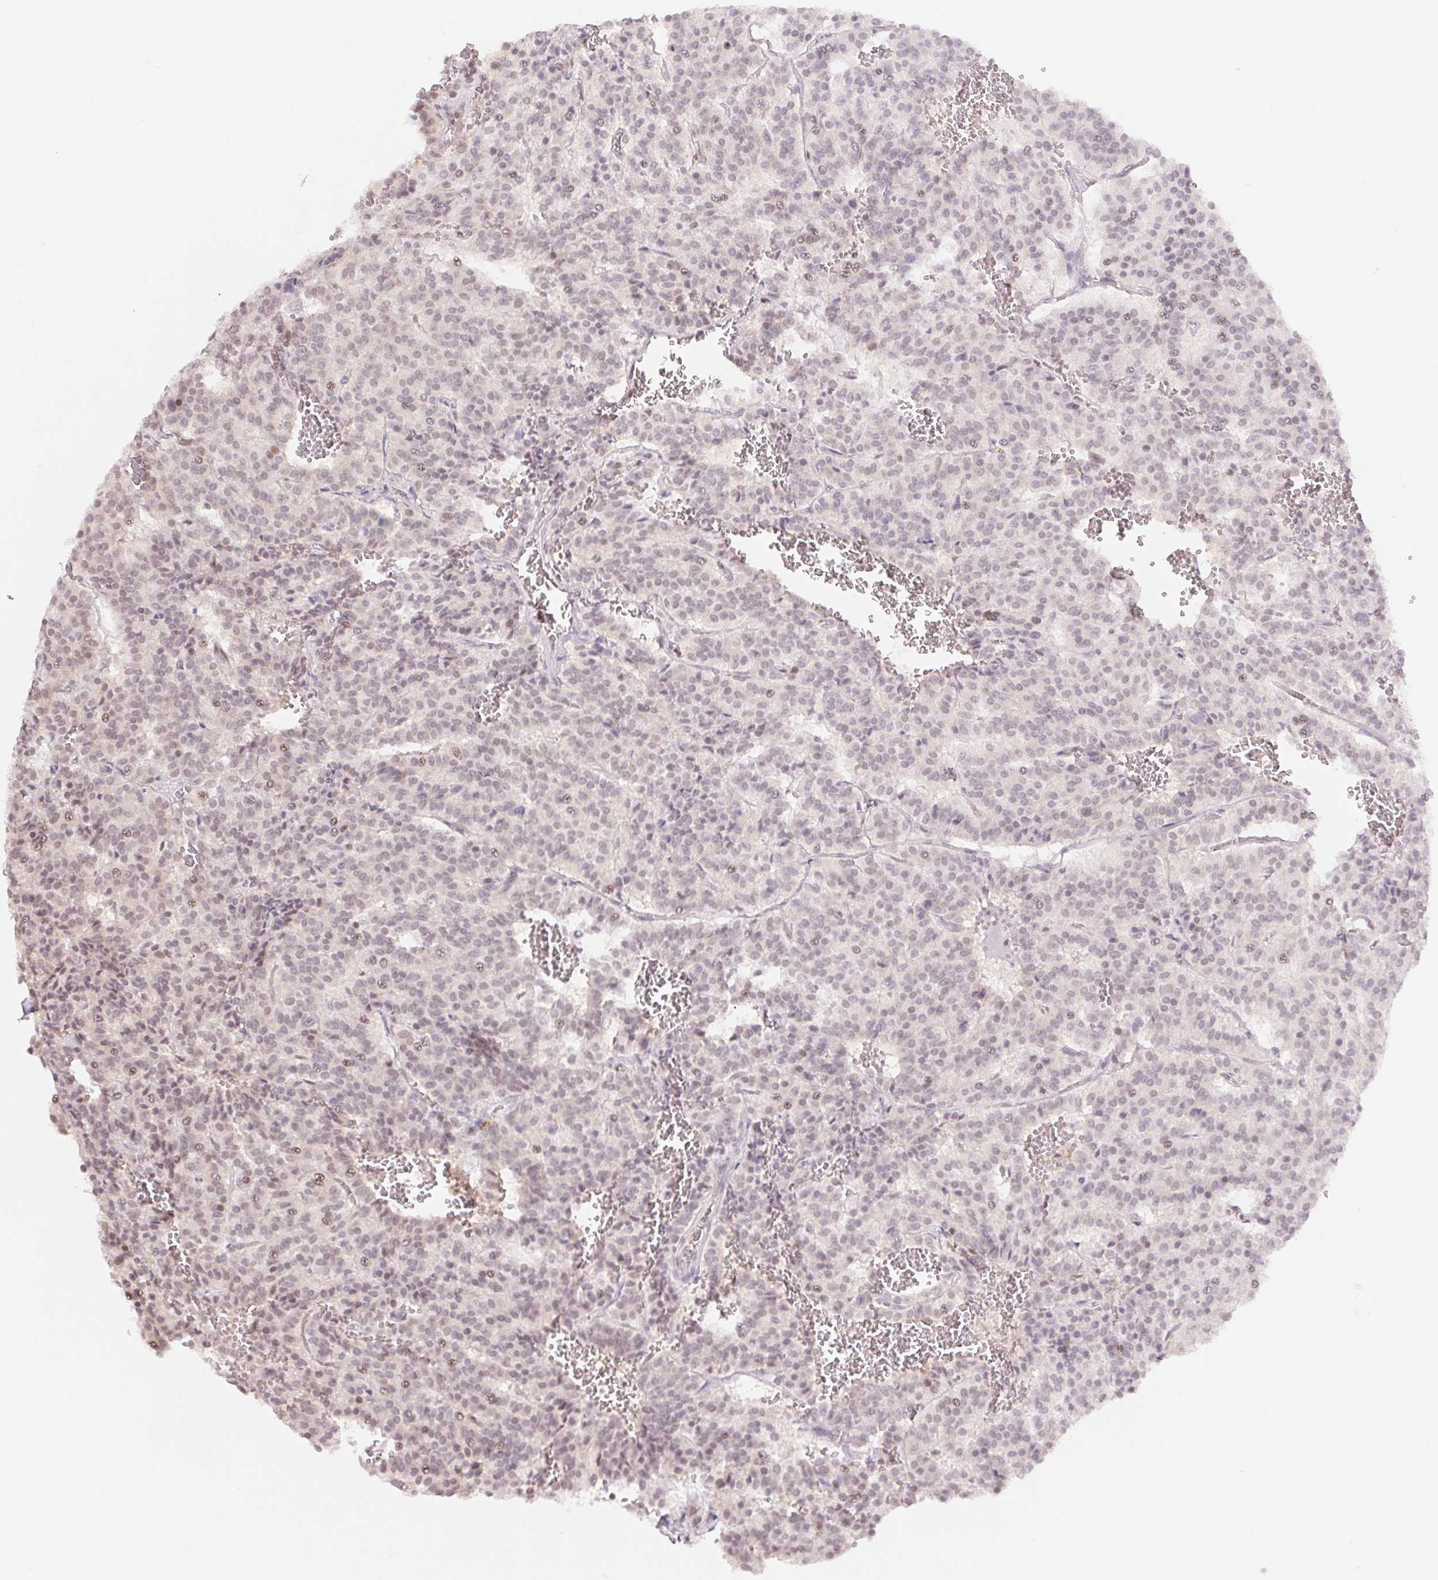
{"staining": {"intensity": "weak", "quantity": "<25%", "location": "nuclear"}, "tissue": "carcinoid", "cell_type": "Tumor cells", "image_type": "cancer", "snomed": [{"axis": "morphology", "description": "Carcinoid, malignant, NOS"}, {"axis": "topography", "description": "Lung"}], "caption": "An immunohistochemistry micrograph of carcinoid (malignant) is shown. There is no staining in tumor cells of carcinoid (malignant). Brightfield microscopy of immunohistochemistry stained with DAB (brown) and hematoxylin (blue), captured at high magnification.", "gene": "TRERF1", "patient": {"sex": "male", "age": 70}}